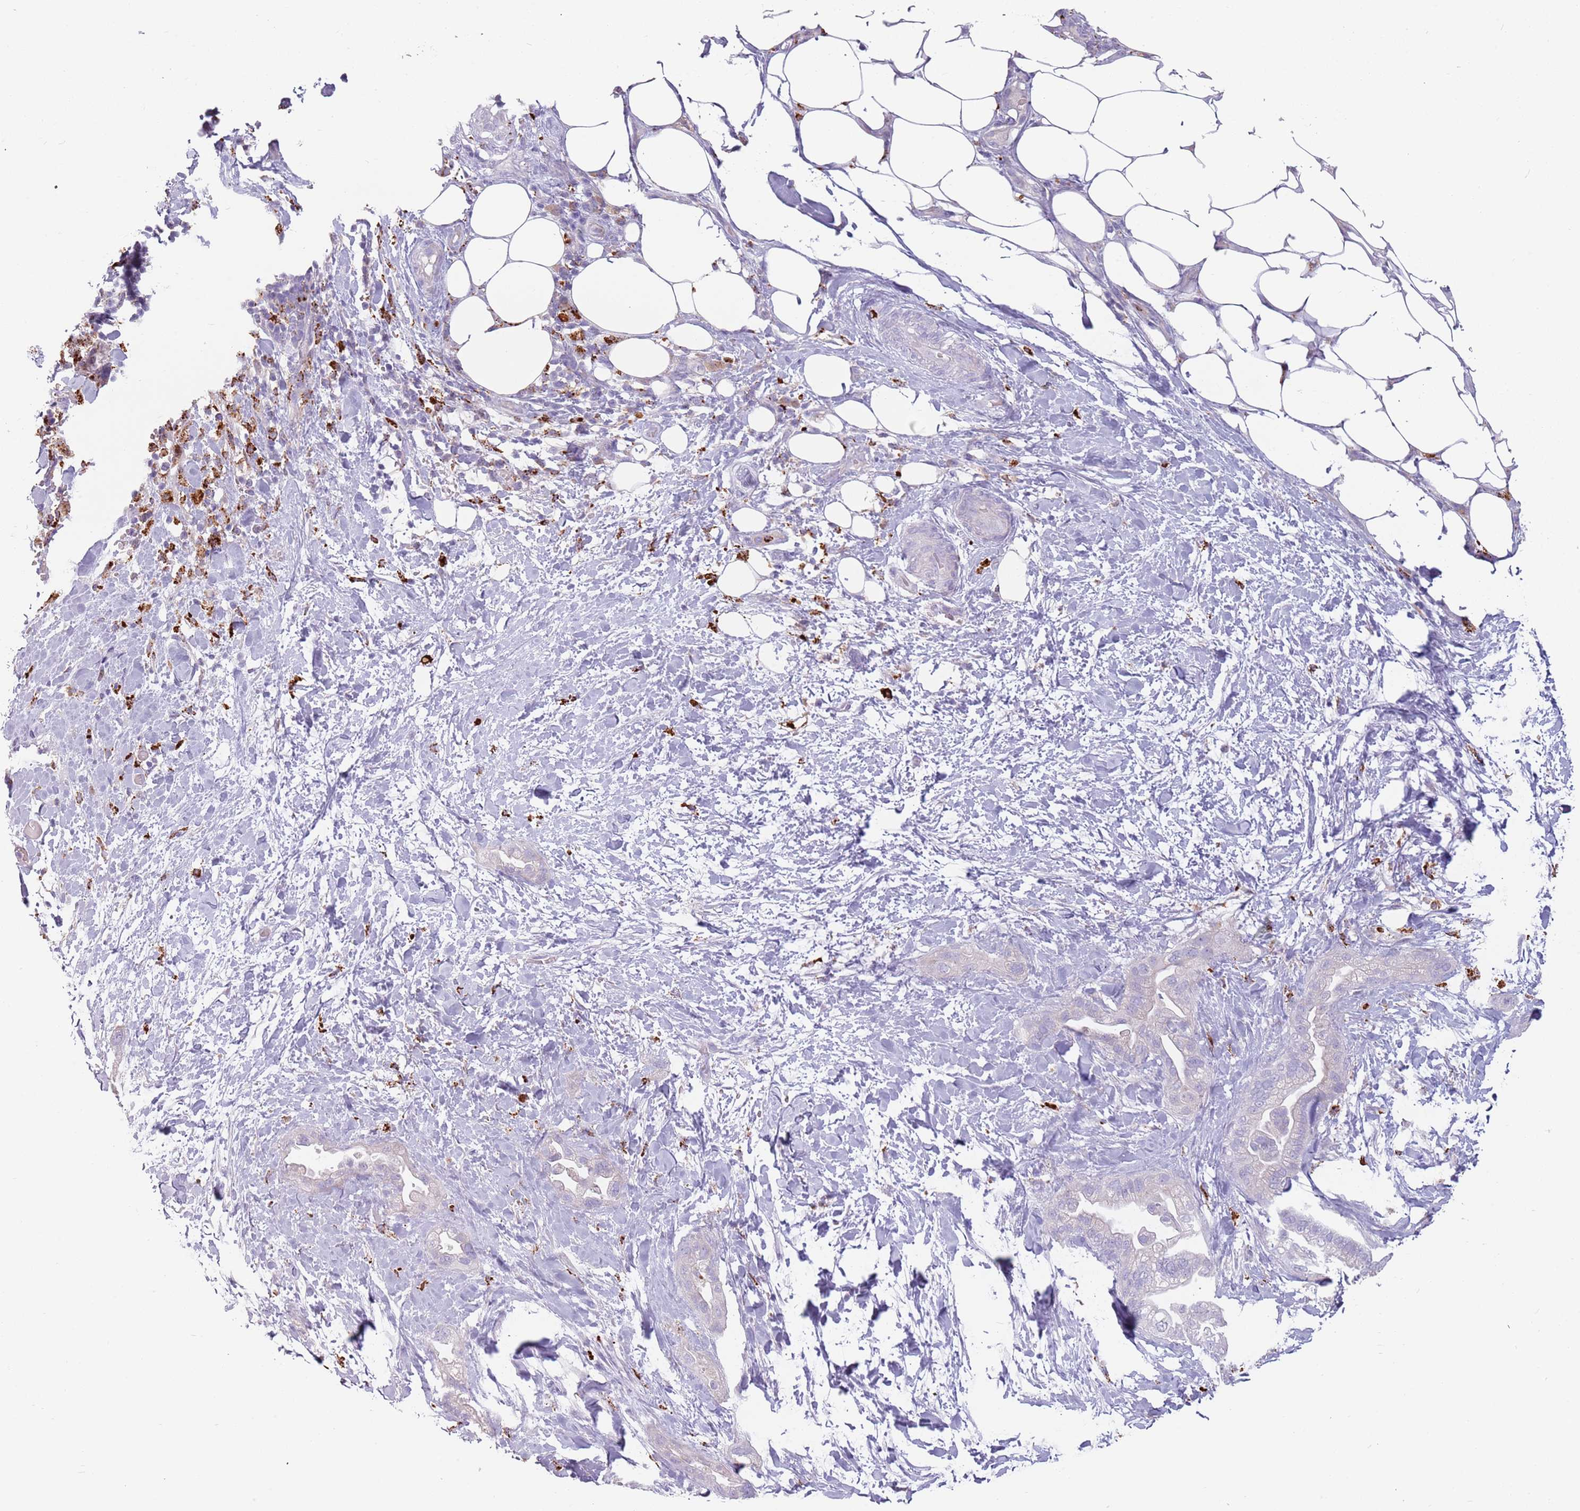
{"staining": {"intensity": "negative", "quantity": "none", "location": "none"}, "tissue": "pancreatic cancer", "cell_type": "Tumor cells", "image_type": "cancer", "snomed": [{"axis": "morphology", "description": "Adenocarcinoma, NOS"}, {"axis": "topography", "description": "Pancreas"}], "caption": "Pancreatic cancer (adenocarcinoma) was stained to show a protein in brown. There is no significant positivity in tumor cells.", "gene": "NWD2", "patient": {"sex": "male", "age": 44}}